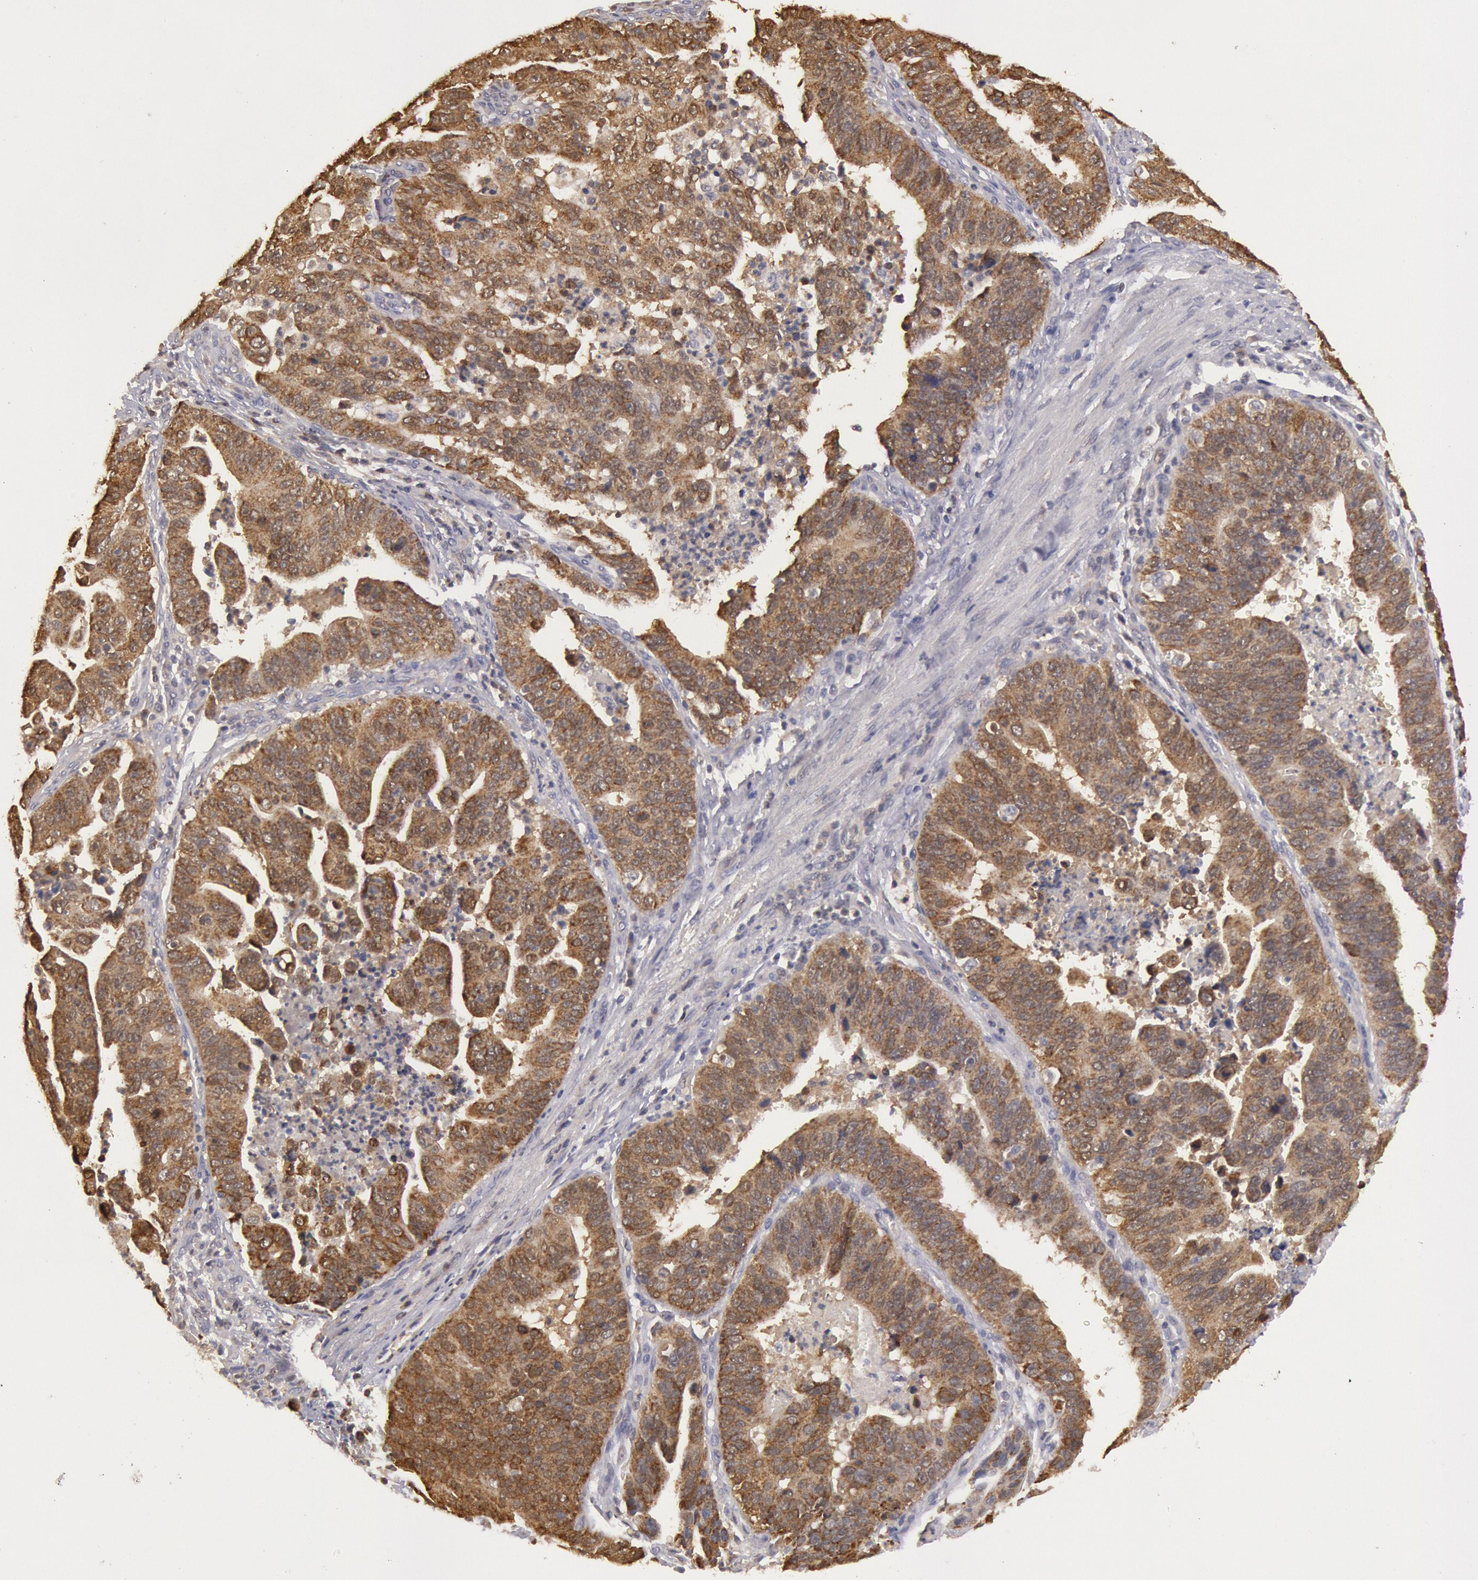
{"staining": {"intensity": "moderate", "quantity": ">75%", "location": "cytoplasmic/membranous"}, "tissue": "stomach cancer", "cell_type": "Tumor cells", "image_type": "cancer", "snomed": [{"axis": "morphology", "description": "Adenocarcinoma, NOS"}, {"axis": "topography", "description": "Stomach, upper"}], "caption": "Stomach adenocarcinoma stained for a protein (brown) displays moderate cytoplasmic/membranous positive positivity in approximately >75% of tumor cells.", "gene": "MPST", "patient": {"sex": "female", "age": 50}}